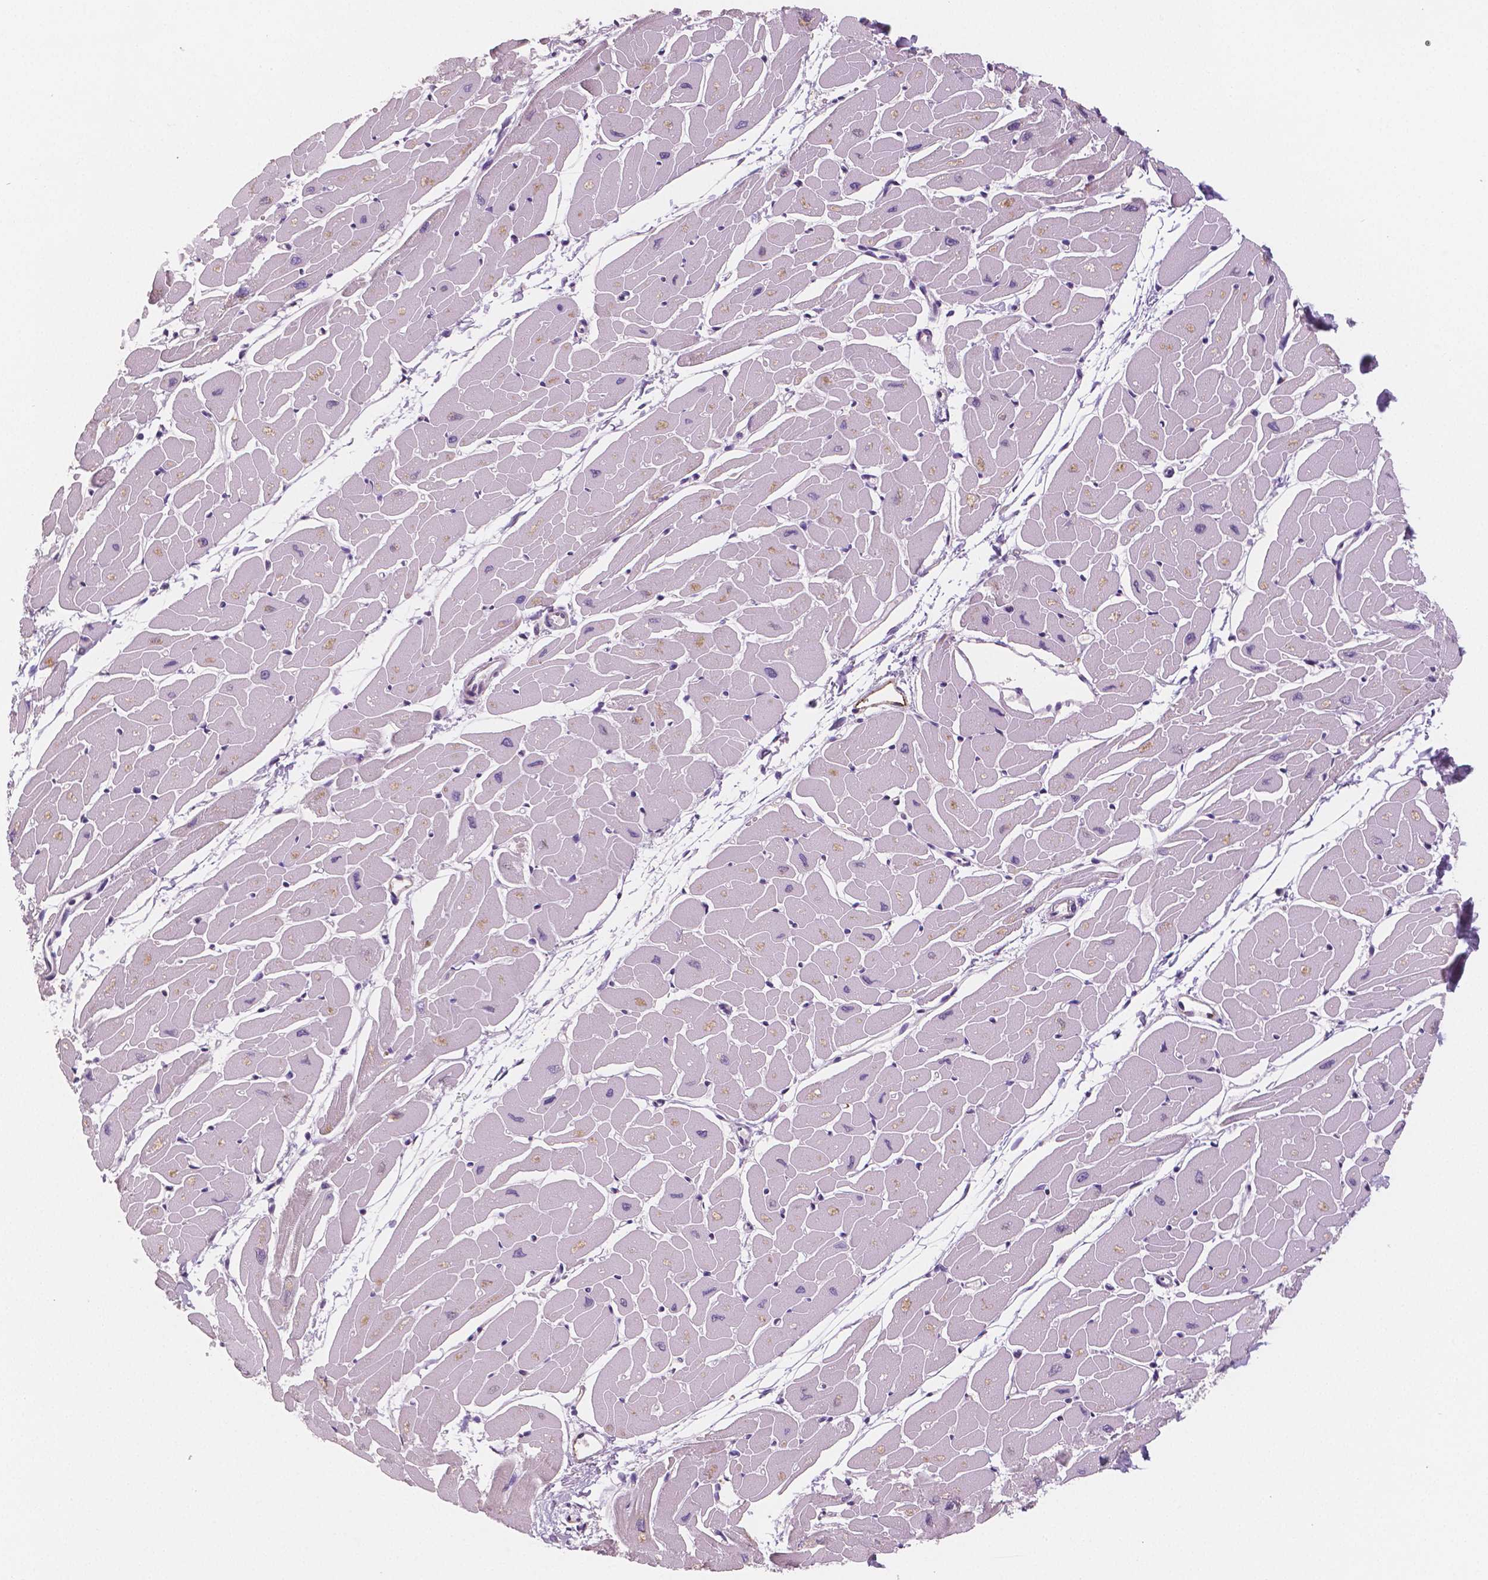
{"staining": {"intensity": "weak", "quantity": "<25%", "location": "cytoplasmic/membranous"}, "tissue": "heart muscle", "cell_type": "Cardiomyocytes", "image_type": "normal", "snomed": [{"axis": "morphology", "description": "Normal tissue, NOS"}, {"axis": "topography", "description": "Heart"}], "caption": "DAB immunohistochemical staining of normal heart muscle exhibits no significant expression in cardiomyocytes. (DAB (3,3'-diaminobenzidine) IHC with hematoxylin counter stain).", "gene": "TSPAN7", "patient": {"sex": "male", "age": 57}}